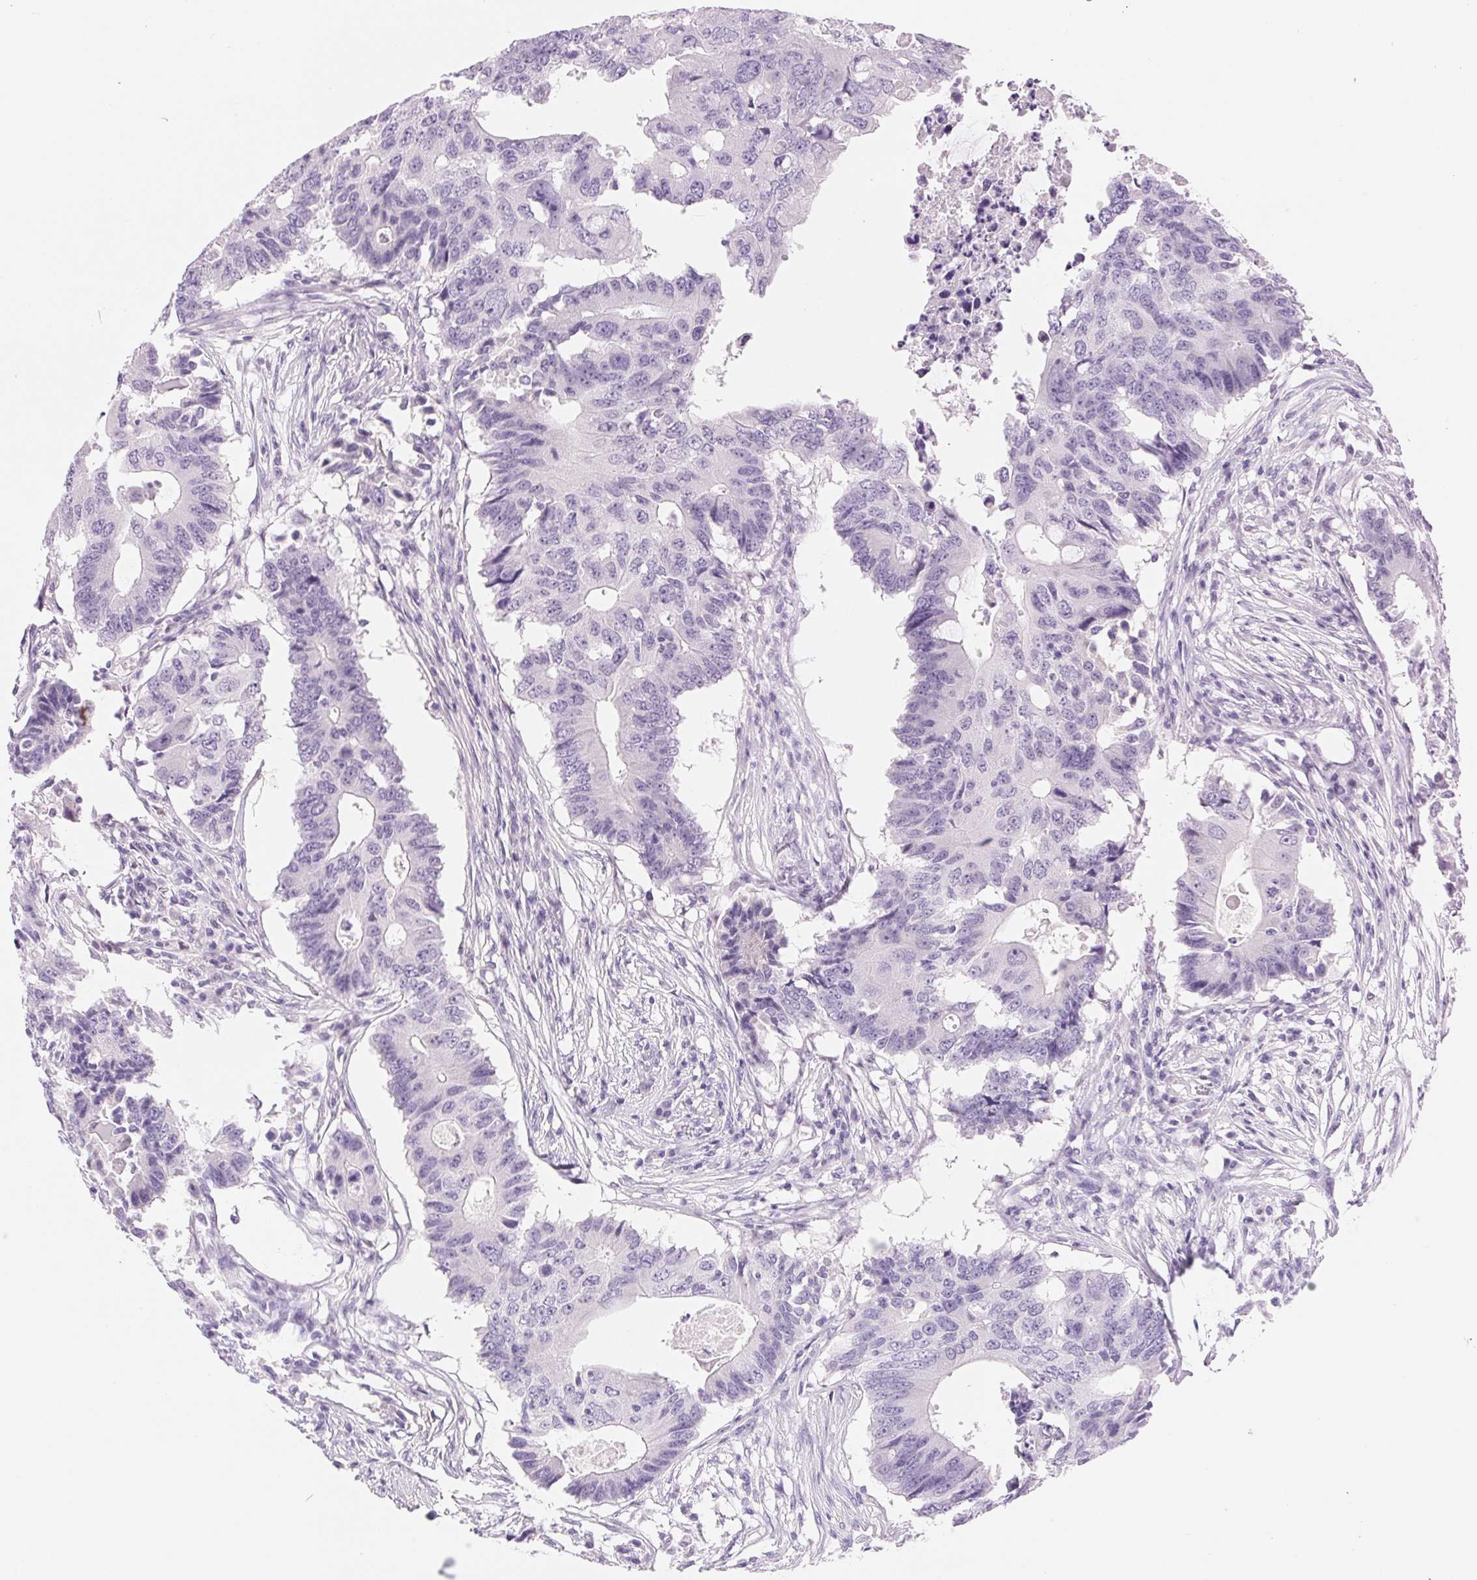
{"staining": {"intensity": "negative", "quantity": "none", "location": "none"}, "tissue": "colorectal cancer", "cell_type": "Tumor cells", "image_type": "cancer", "snomed": [{"axis": "morphology", "description": "Adenocarcinoma, NOS"}, {"axis": "topography", "description": "Colon"}], "caption": "DAB immunohistochemical staining of colorectal adenocarcinoma shows no significant positivity in tumor cells.", "gene": "ASGR2", "patient": {"sex": "male", "age": 71}}